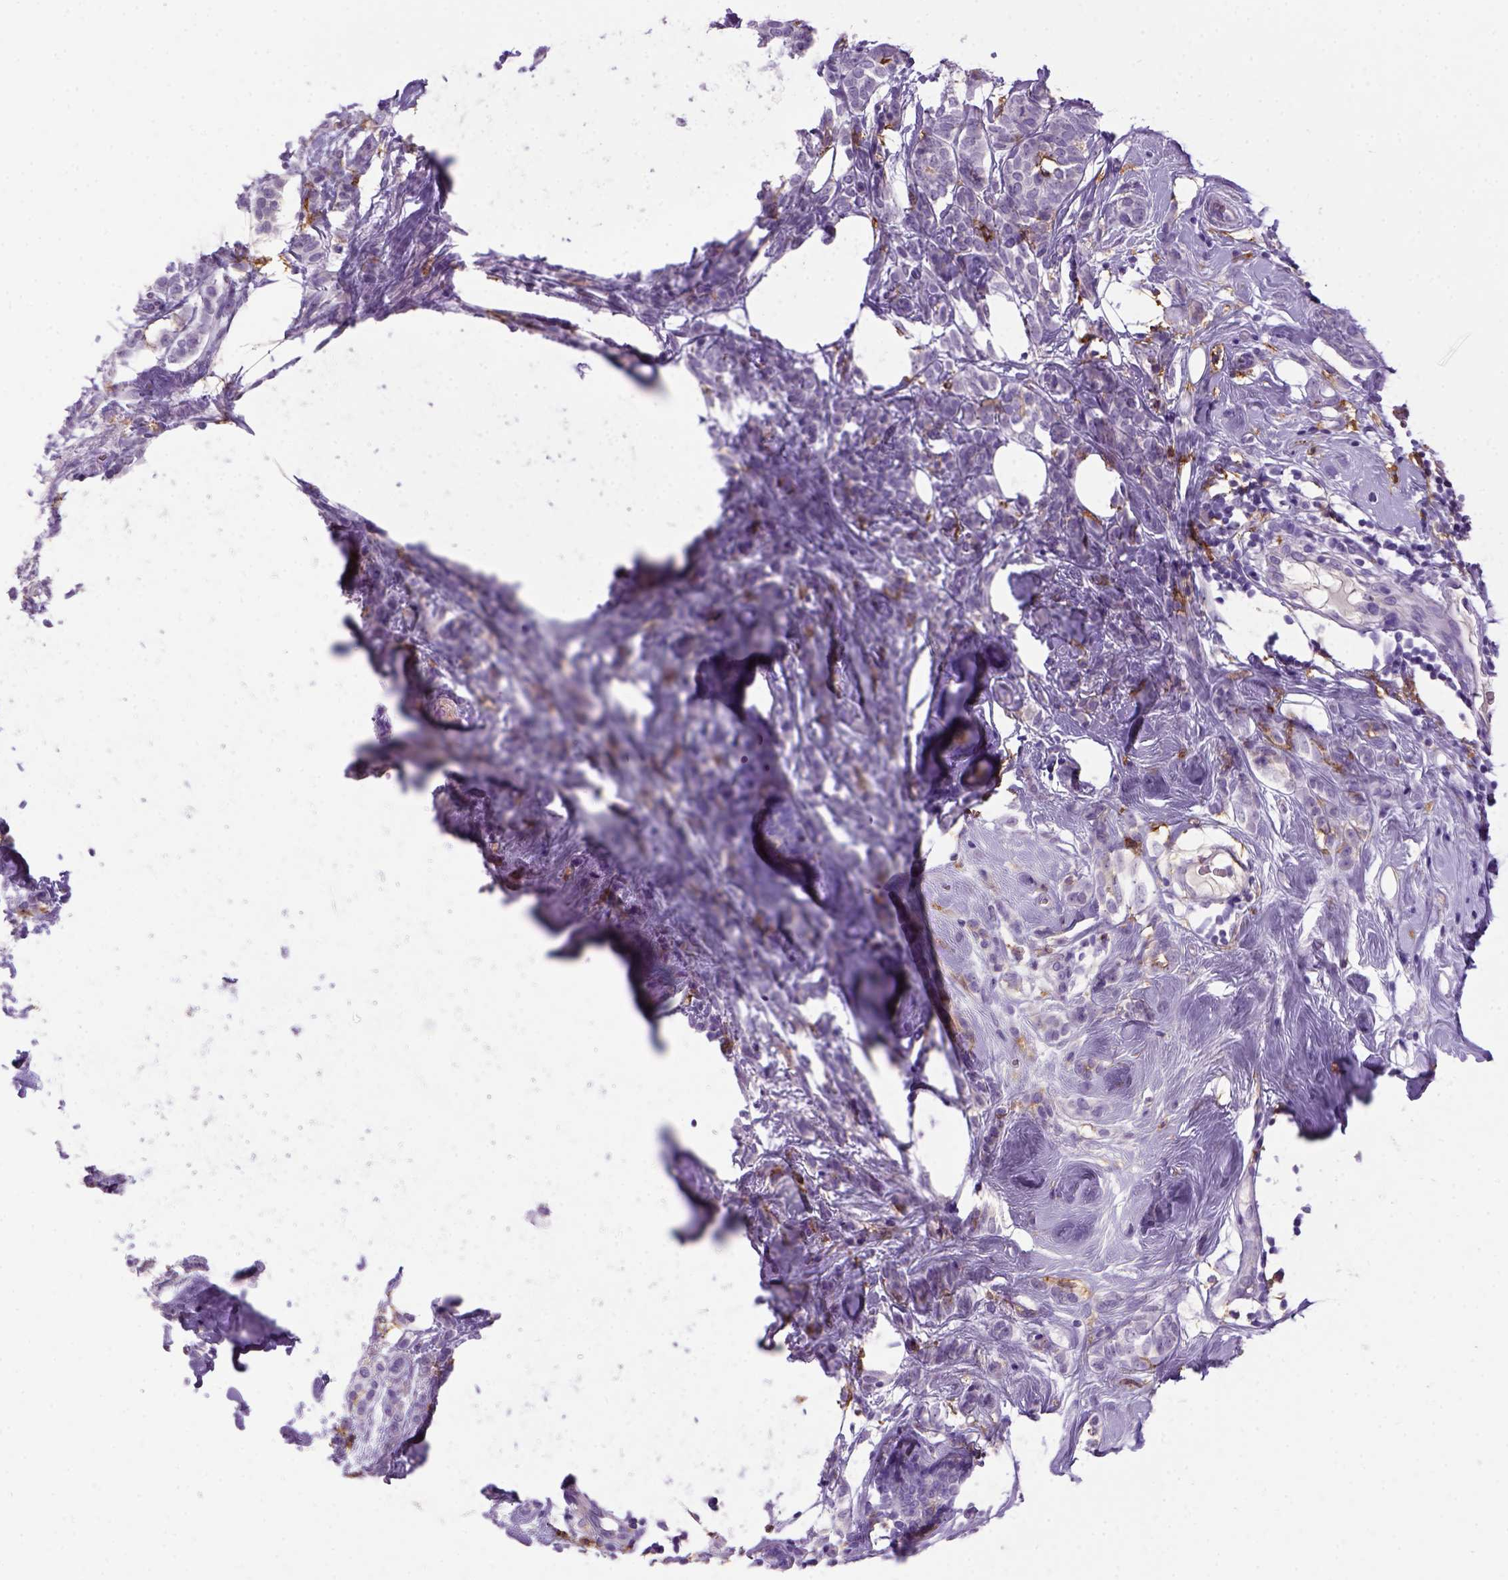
{"staining": {"intensity": "negative", "quantity": "none", "location": "none"}, "tissue": "breast cancer", "cell_type": "Tumor cells", "image_type": "cancer", "snomed": [{"axis": "morphology", "description": "Lobular carcinoma"}, {"axis": "topography", "description": "Breast"}], "caption": "The IHC image has no significant positivity in tumor cells of breast cancer tissue.", "gene": "CD14", "patient": {"sex": "female", "age": 49}}